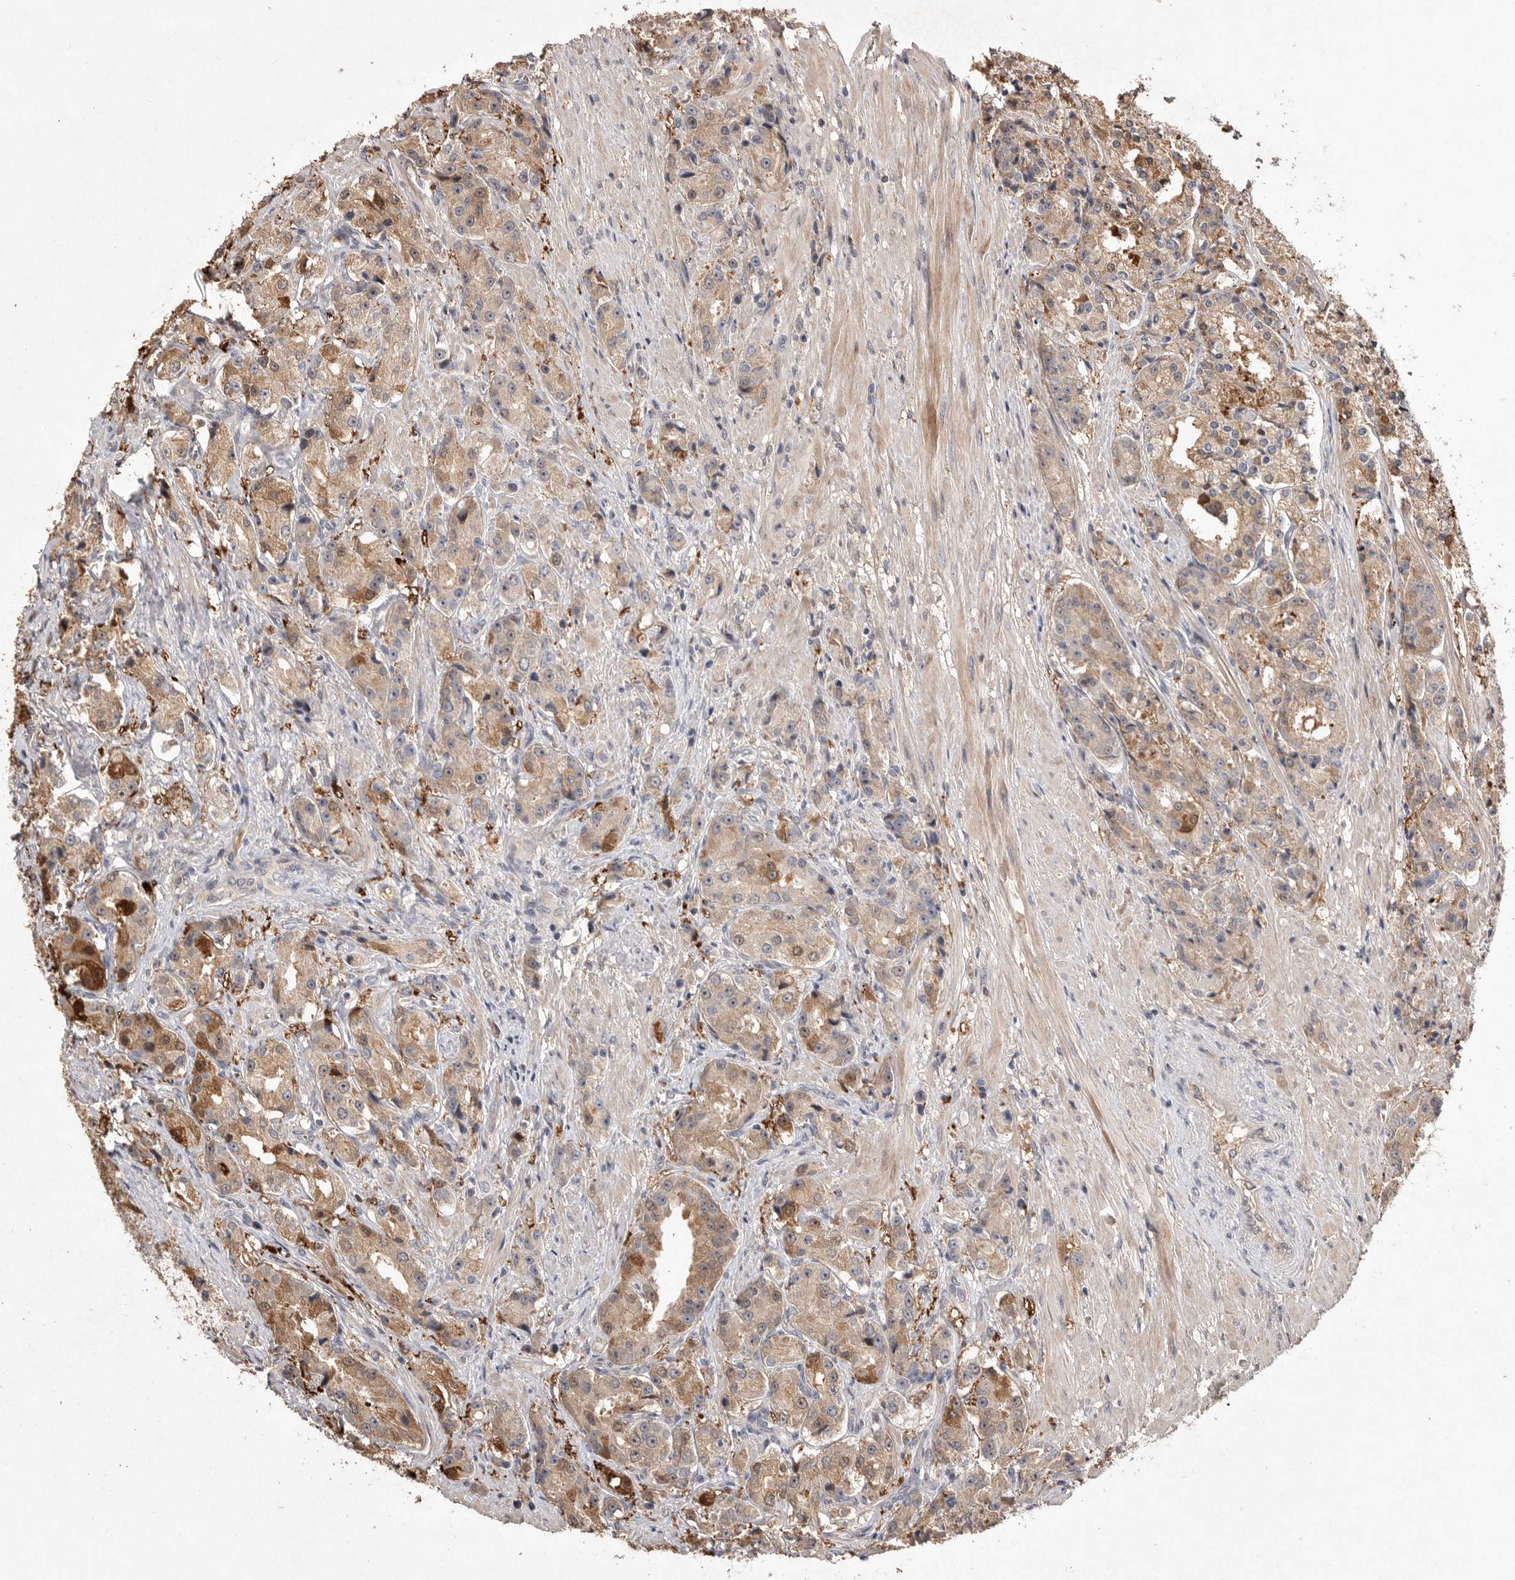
{"staining": {"intensity": "weak", "quantity": ">75%", "location": "cytoplasmic/membranous"}, "tissue": "prostate cancer", "cell_type": "Tumor cells", "image_type": "cancer", "snomed": [{"axis": "morphology", "description": "Adenocarcinoma, High grade"}, {"axis": "topography", "description": "Prostate"}], "caption": "High-grade adenocarcinoma (prostate) tissue demonstrates weak cytoplasmic/membranous staining in approximately >75% of tumor cells, visualized by immunohistochemistry.", "gene": "VN1R4", "patient": {"sex": "male", "age": 60}}